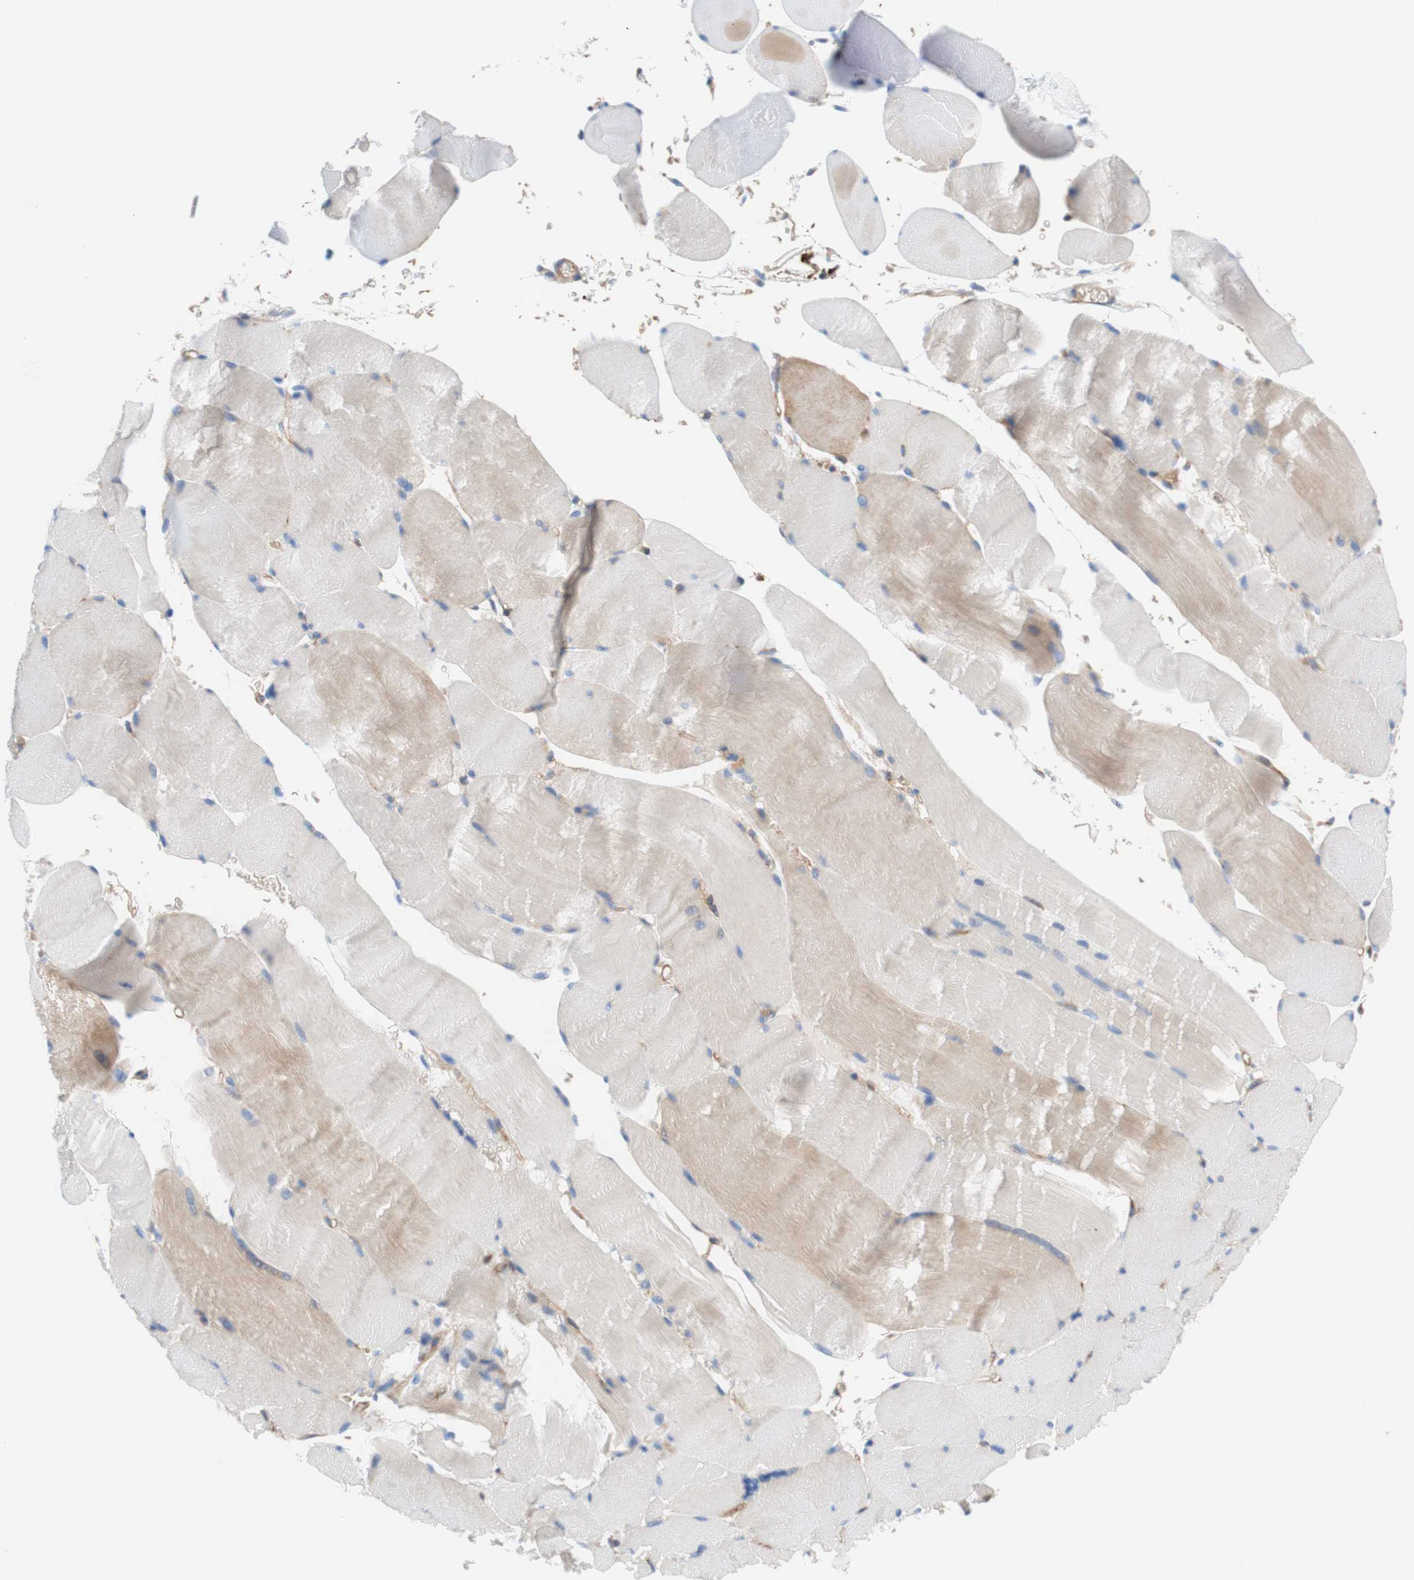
{"staining": {"intensity": "weak", "quantity": "<25%", "location": "cytoplasmic/membranous"}, "tissue": "skeletal muscle", "cell_type": "Myocytes", "image_type": "normal", "snomed": [{"axis": "morphology", "description": "Normal tissue, NOS"}, {"axis": "topography", "description": "Skin"}, {"axis": "topography", "description": "Skeletal muscle"}], "caption": "Immunohistochemistry (IHC) image of normal skeletal muscle: human skeletal muscle stained with DAB shows no significant protein positivity in myocytes.", "gene": "STOM", "patient": {"sex": "male", "age": 83}}